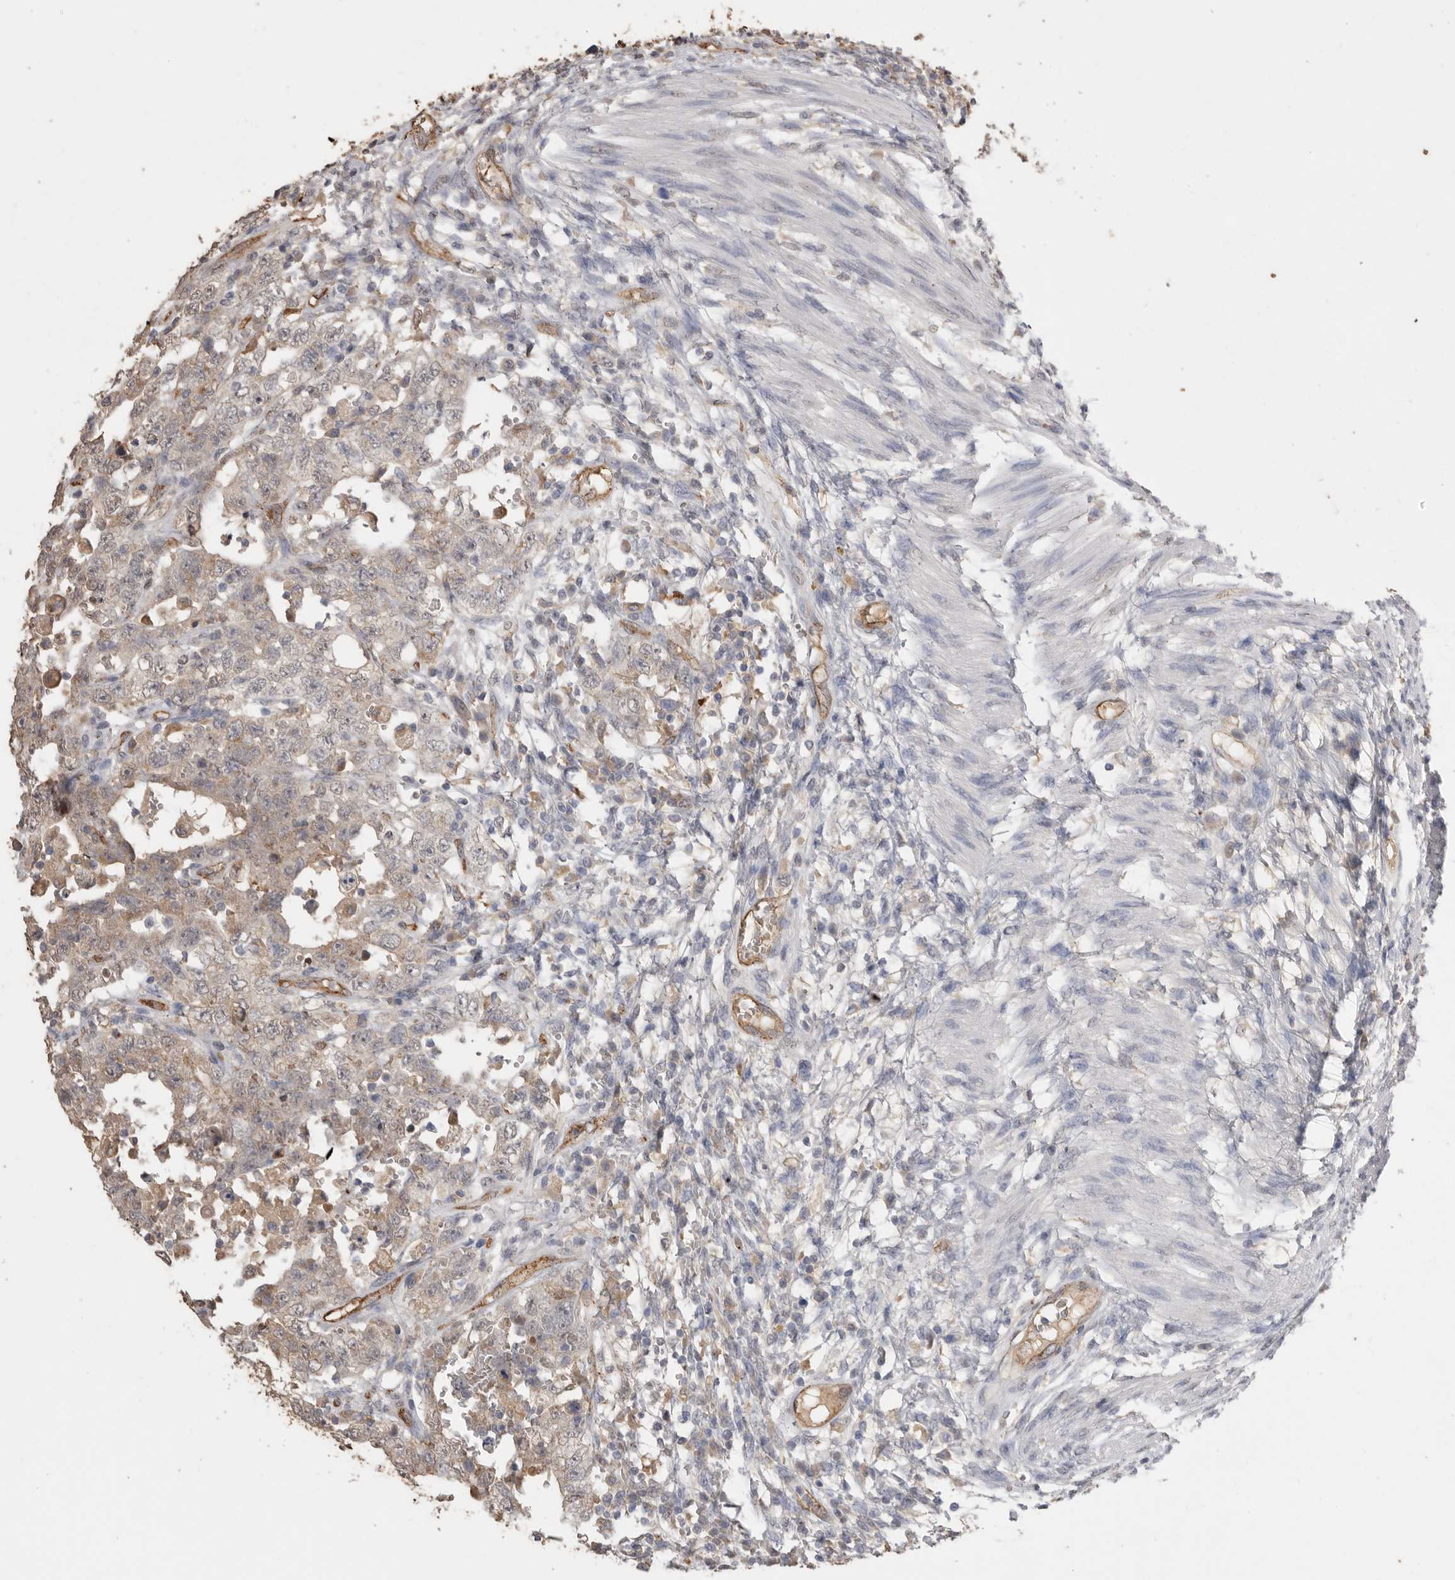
{"staining": {"intensity": "weak", "quantity": "<25%", "location": "cytoplasmic/membranous"}, "tissue": "testis cancer", "cell_type": "Tumor cells", "image_type": "cancer", "snomed": [{"axis": "morphology", "description": "Carcinoma, Embryonal, NOS"}, {"axis": "topography", "description": "Testis"}], "caption": "There is no significant staining in tumor cells of testis embryonal carcinoma. (DAB (3,3'-diaminobenzidine) immunohistochemistry (IHC), high magnification).", "gene": "IL27", "patient": {"sex": "male", "age": 26}}